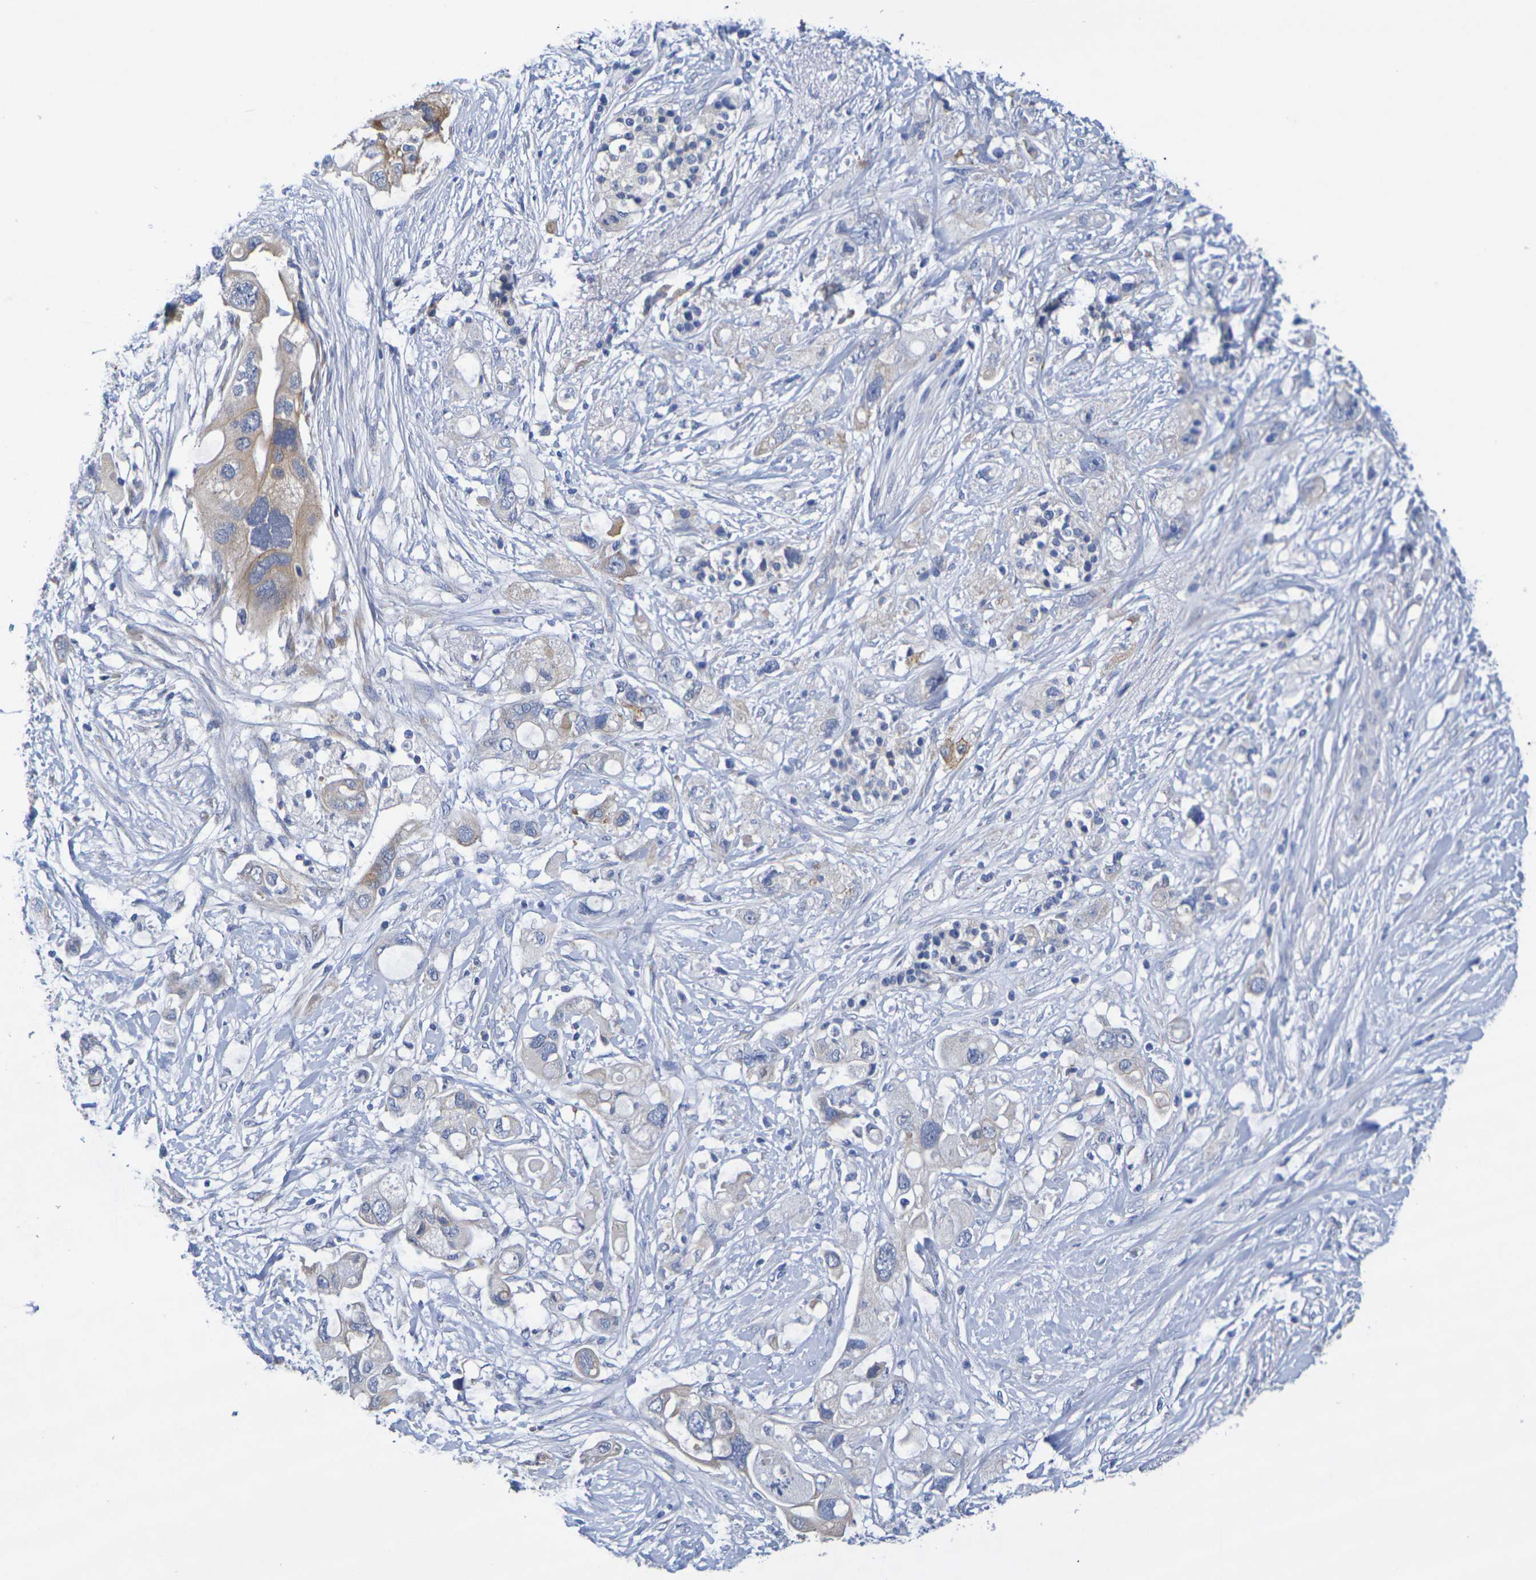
{"staining": {"intensity": "weak", "quantity": "<25%", "location": "cytoplasmic/membranous"}, "tissue": "pancreatic cancer", "cell_type": "Tumor cells", "image_type": "cancer", "snomed": [{"axis": "morphology", "description": "Adenocarcinoma, NOS"}, {"axis": "topography", "description": "Pancreas"}], "caption": "A micrograph of human pancreatic cancer (adenocarcinoma) is negative for staining in tumor cells.", "gene": "SDC4", "patient": {"sex": "female", "age": 56}}